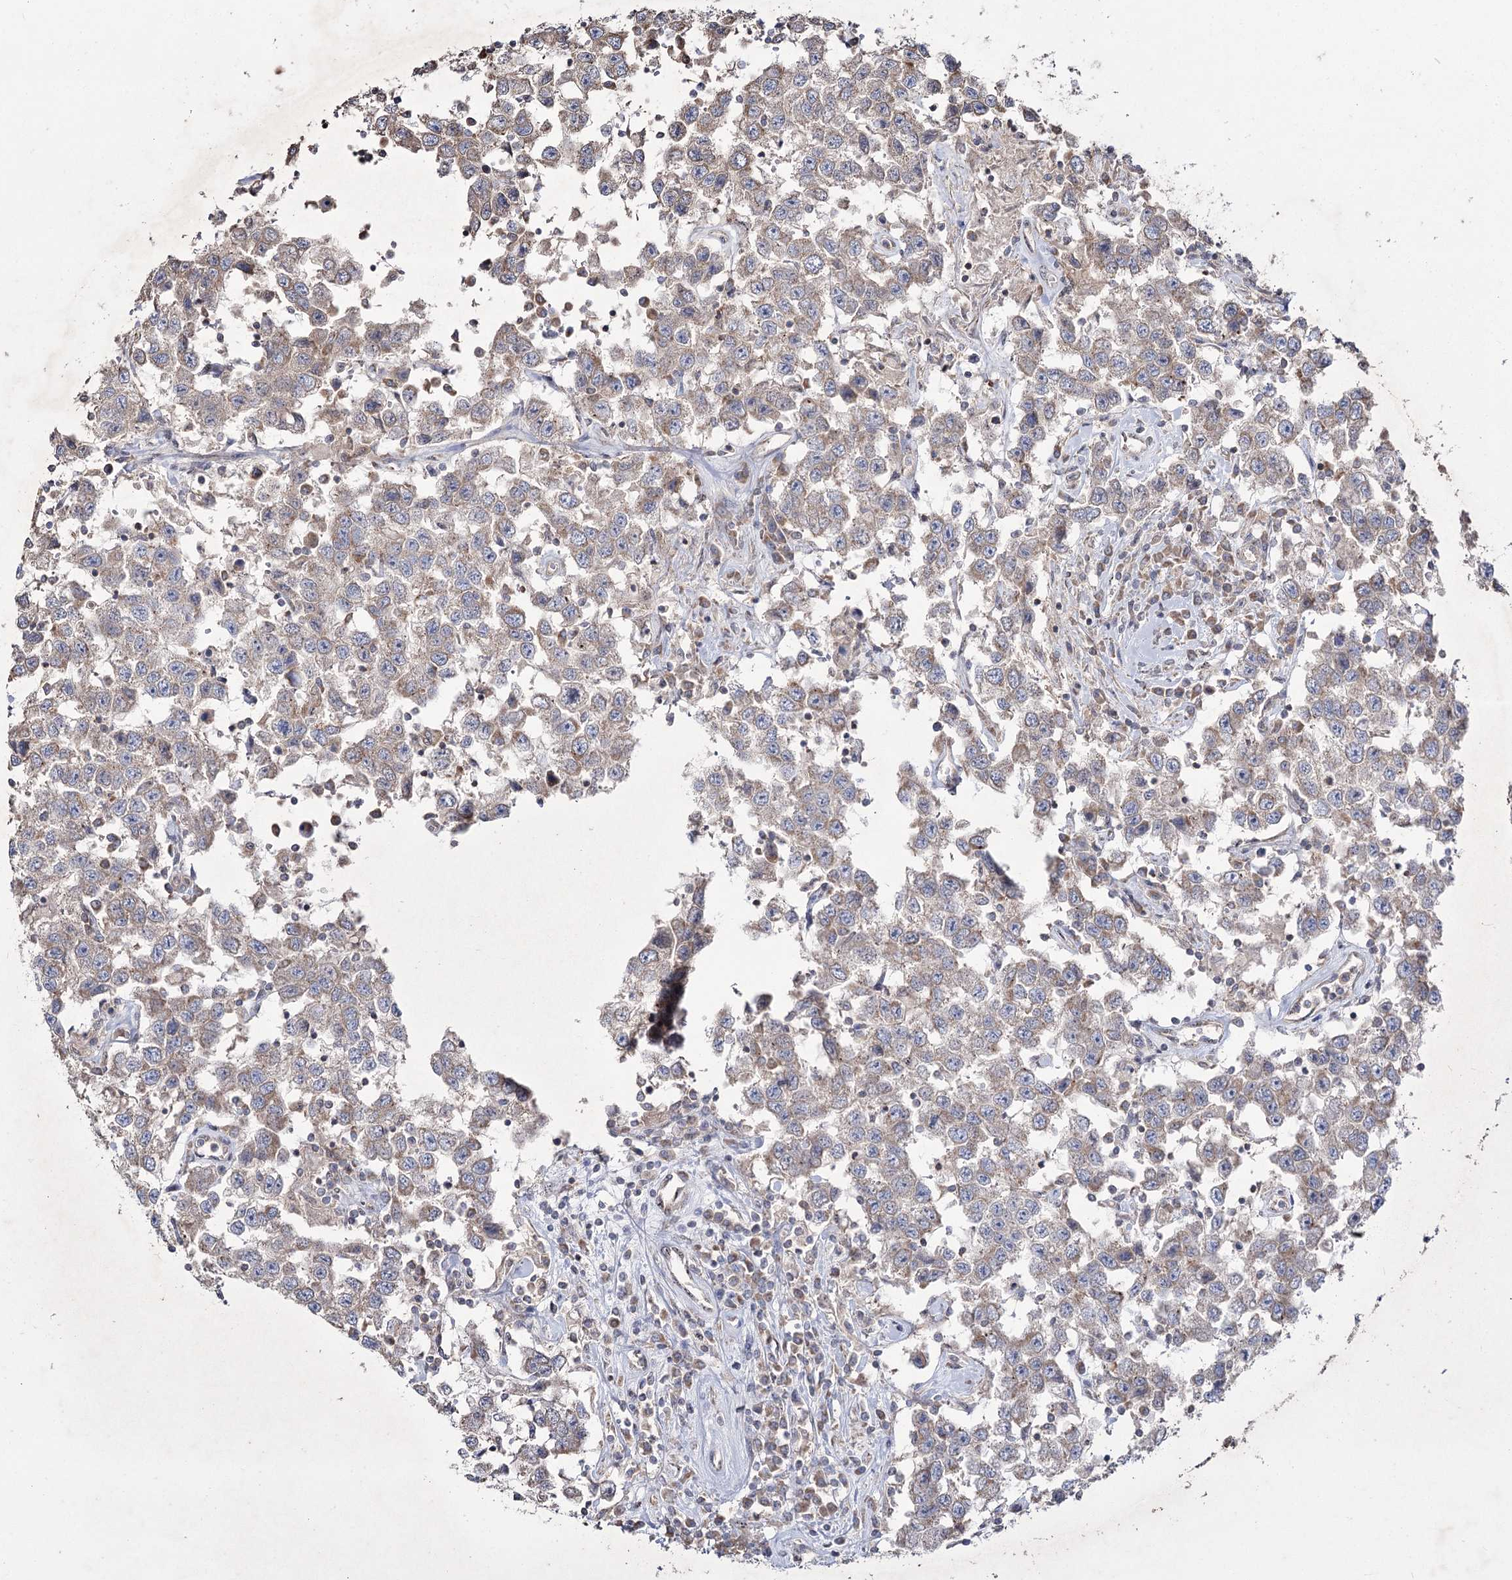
{"staining": {"intensity": "weak", "quantity": "<25%", "location": "cytoplasmic/membranous"}, "tissue": "testis cancer", "cell_type": "Tumor cells", "image_type": "cancer", "snomed": [{"axis": "morphology", "description": "Seminoma, NOS"}, {"axis": "topography", "description": "Testis"}], "caption": "Tumor cells show no significant protein staining in testis cancer.", "gene": "SH3TC1", "patient": {"sex": "male", "age": 41}}